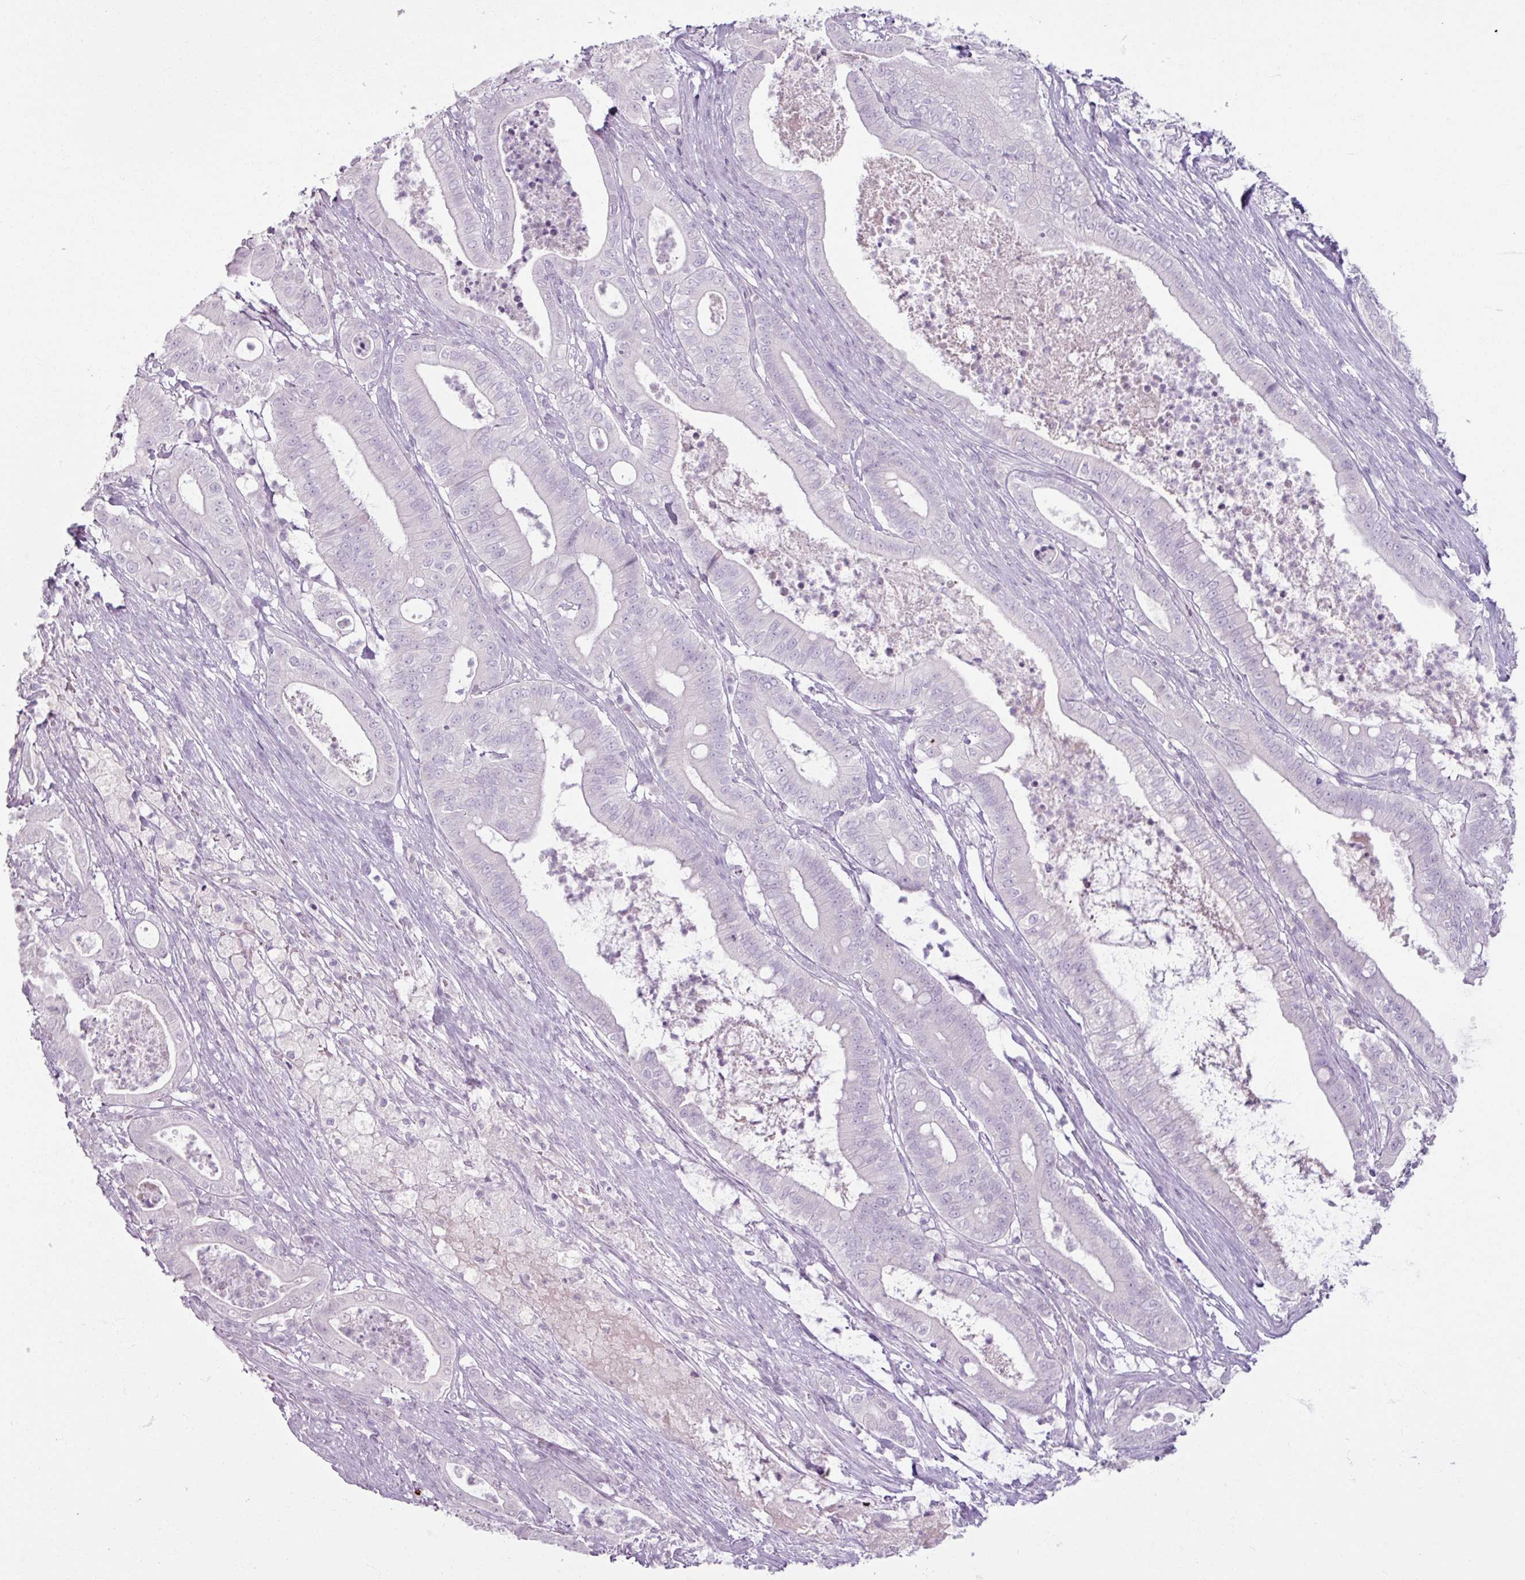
{"staining": {"intensity": "negative", "quantity": "none", "location": "none"}, "tissue": "pancreatic cancer", "cell_type": "Tumor cells", "image_type": "cancer", "snomed": [{"axis": "morphology", "description": "Adenocarcinoma, NOS"}, {"axis": "topography", "description": "Pancreas"}], "caption": "A photomicrograph of pancreatic cancer (adenocarcinoma) stained for a protein displays no brown staining in tumor cells.", "gene": "SLC27A5", "patient": {"sex": "male", "age": 71}}